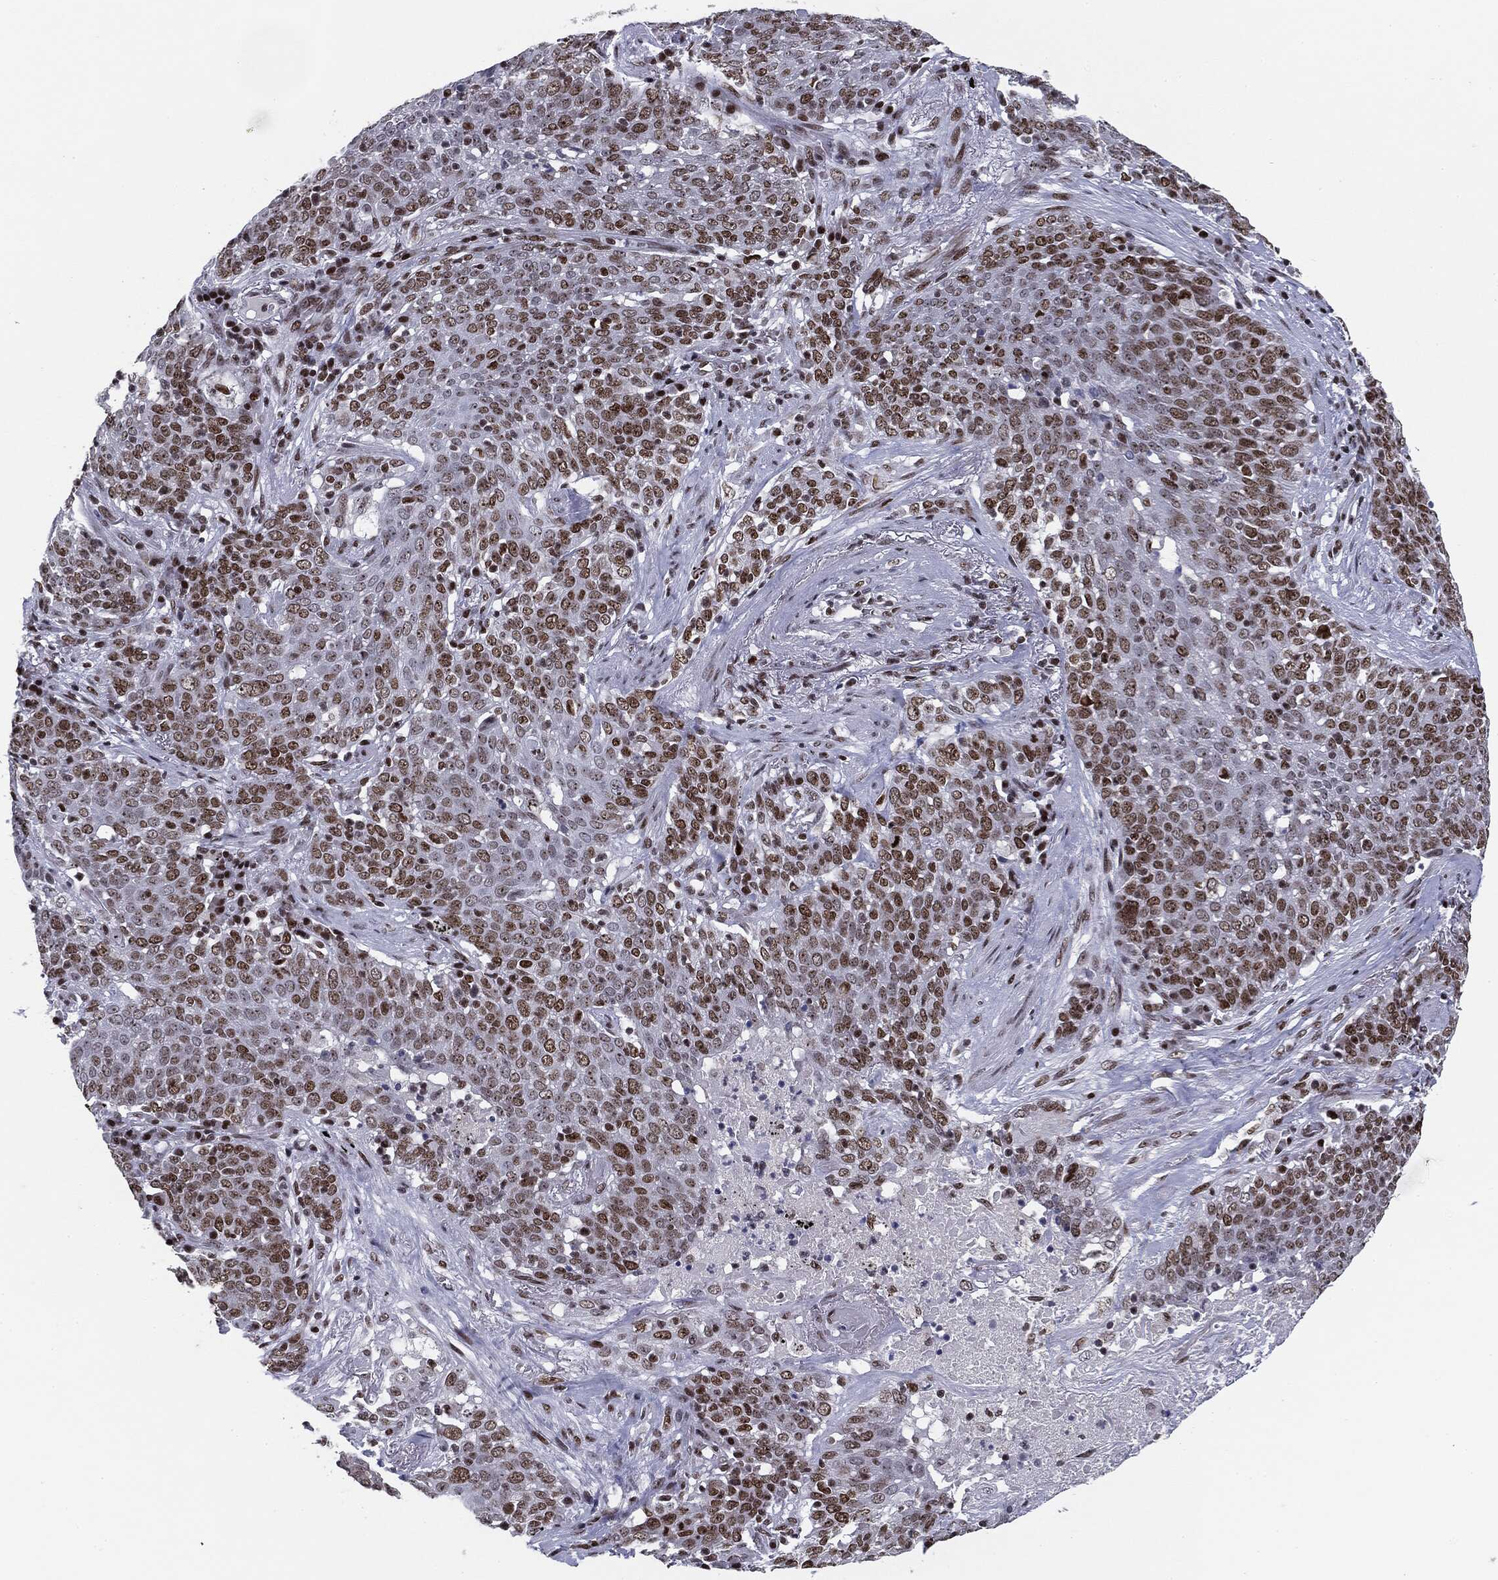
{"staining": {"intensity": "strong", "quantity": "<25%", "location": "nuclear"}, "tissue": "lung cancer", "cell_type": "Tumor cells", "image_type": "cancer", "snomed": [{"axis": "morphology", "description": "Squamous cell carcinoma, NOS"}, {"axis": "topography", "description": "Lung"}], "caption": "Protein staining shows strong nuclear positivity in approximately <25% of tumor cells in lung cancer. The staining was performed using DAB (3,3'-diaminobenzidine), with brown indicating positive protein expression. Nuclei are stained blue with hematoxylin.", "gene": "MDC1", "patient": {"sex": "male", "age": 82}}